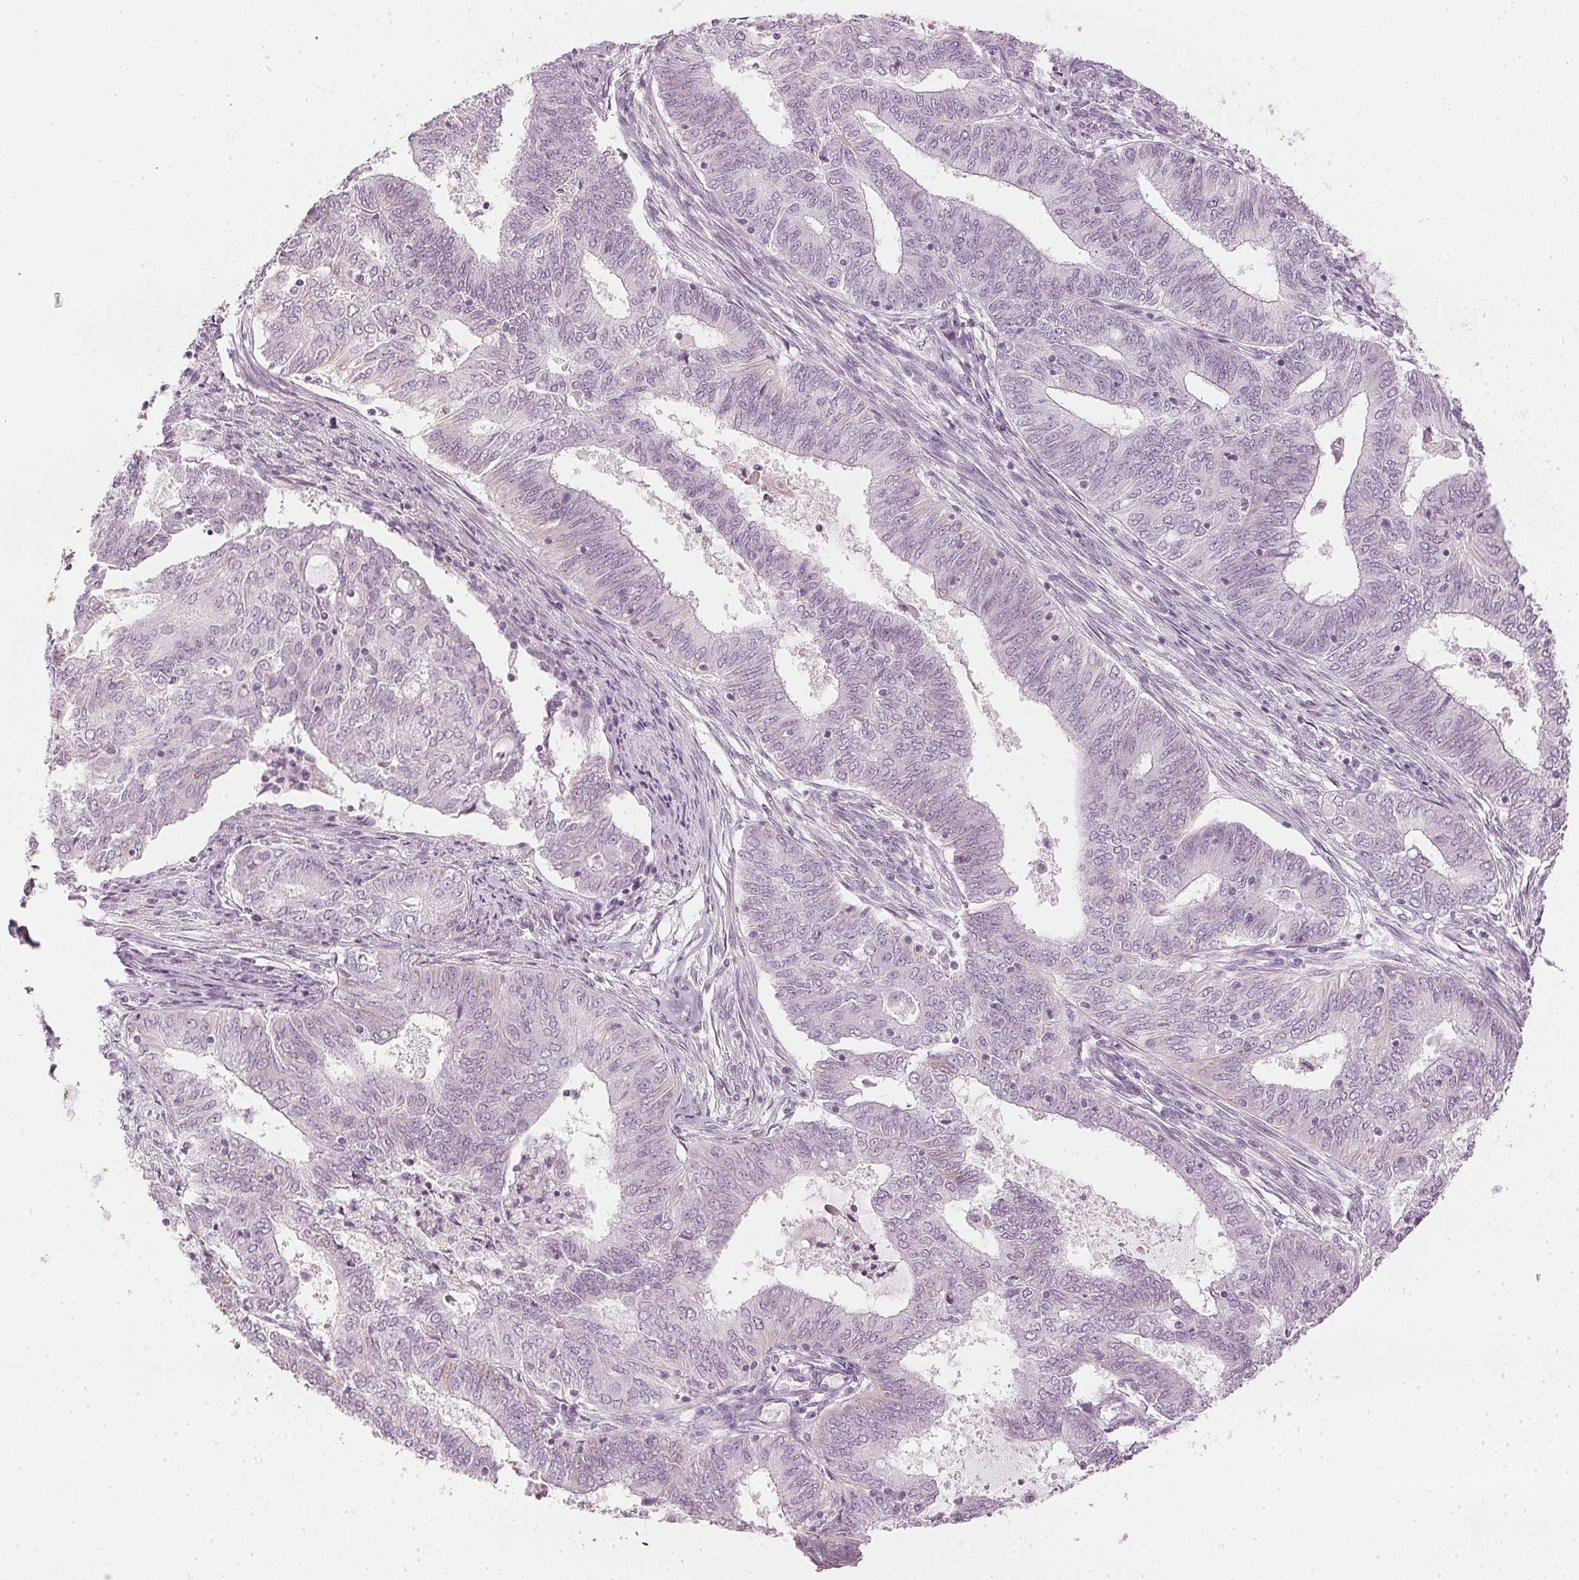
{"staining": {"intensity": "negative", "quantity": "none", "location": "none"}, "tissue": "endometrial cancer", "cell_type": "Tumor cells", "image_type": "cancer", "snomed": [{"axis": "morphology", "description": "Adenocarcinoma, NOS"}, {"axis": "topography", "description": "Endometrium"}], "caption": "This is a image of immunohistochemistry (IHC) staining of endometrial cancer, which shows no positivity in tumor cells.", "gene": "APLP1", "patient": {"sex": "female", "age": 62}}